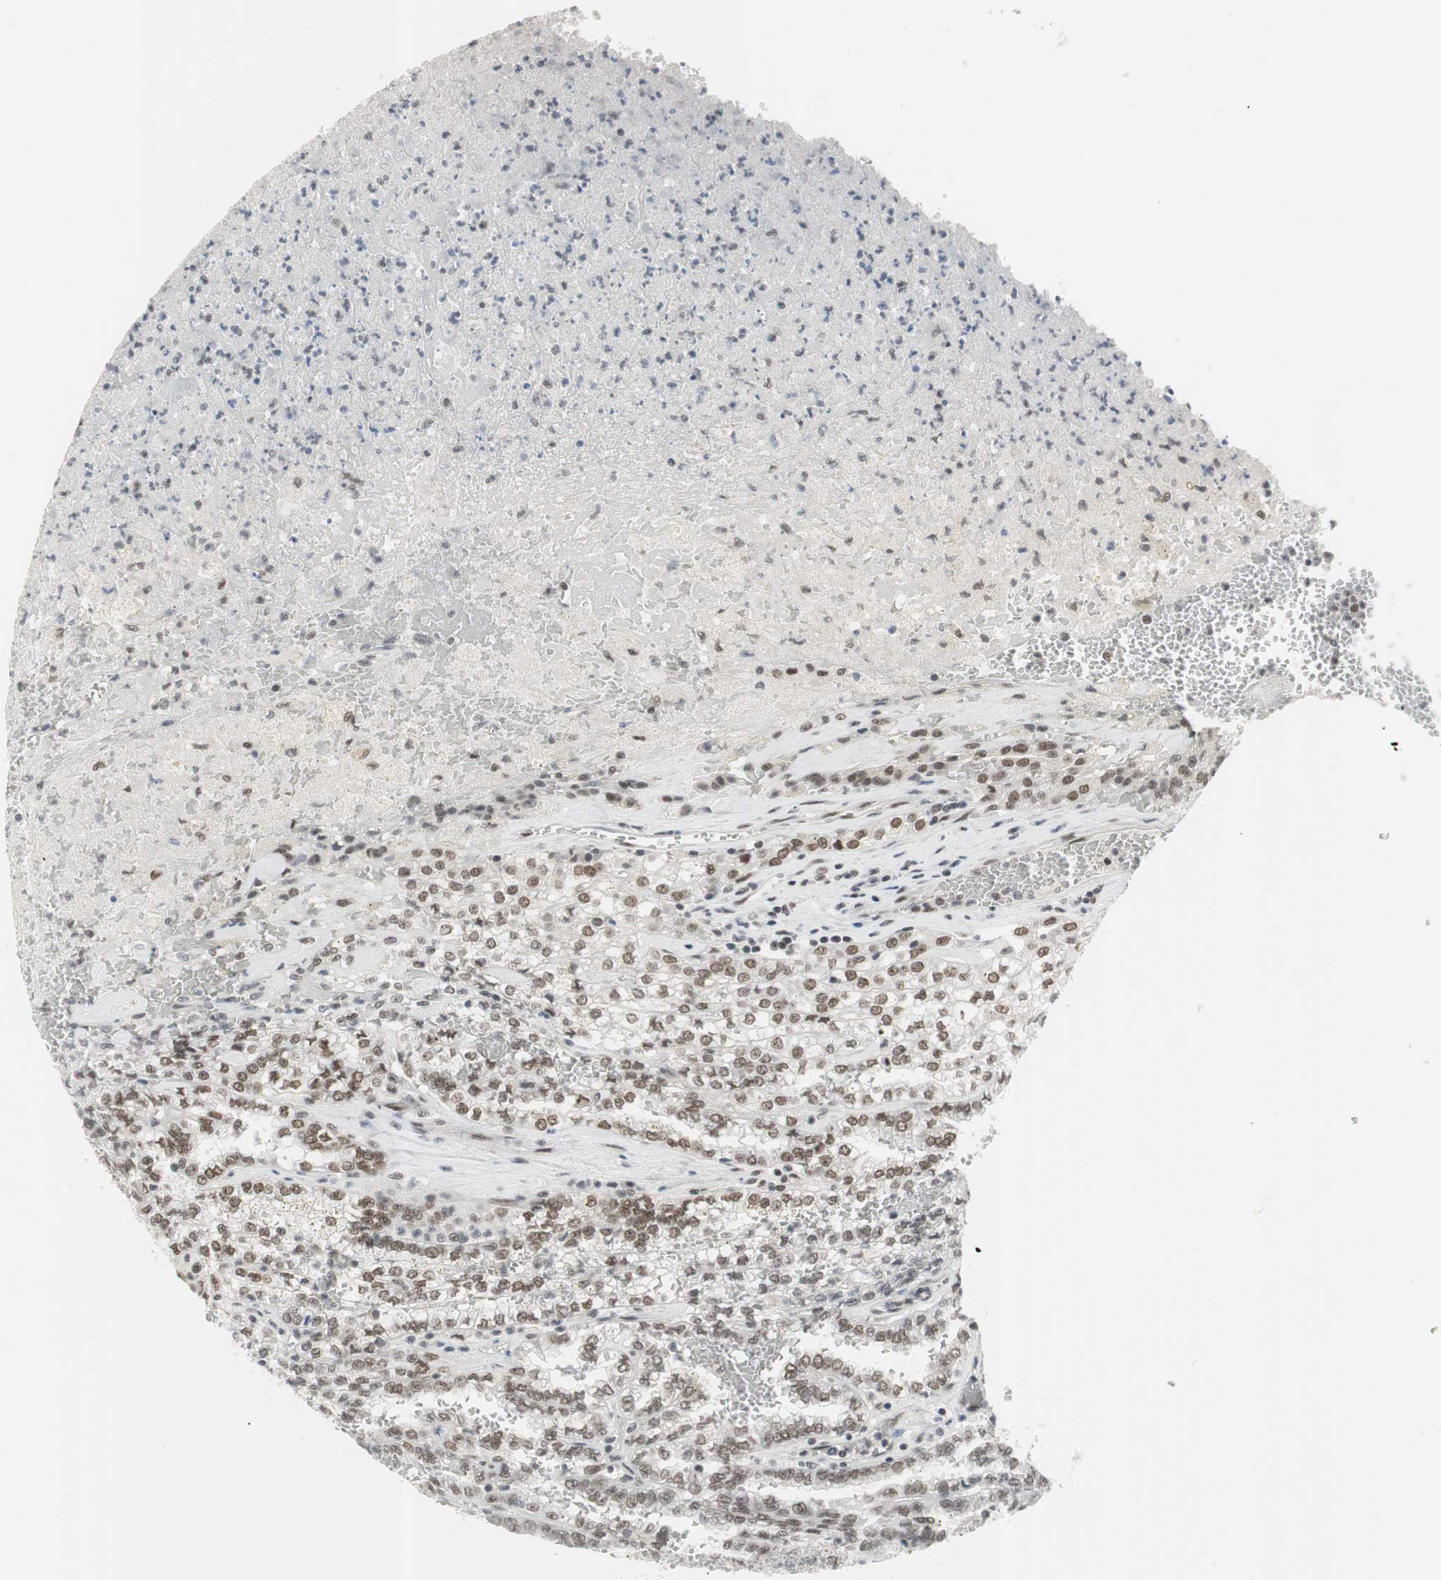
{"staining": {"intensity": "moderate", "quantity": "25%-75%", "location": "nuclear"}, "tissue": "renal cancer", "cell_type": "Tumor cells", "image_type": "cancer", "snomed": [{"axis": "morphology", "description": "Inflammation, NOS"}, {"axis": "morphology", "description": "Adenocarcinoma, NOS"}, {"axis": "topography", "description": "Kidney"}], "caption": "IHC (DAB (3,3'-diaminobenzidine)) staining of human renal adenocarcinoma reveals moderate nuclear protein staining in about 25%-75% of tumor cells.", "gene": "RTF1", "patient": {"sex": "male", "age": 68}}